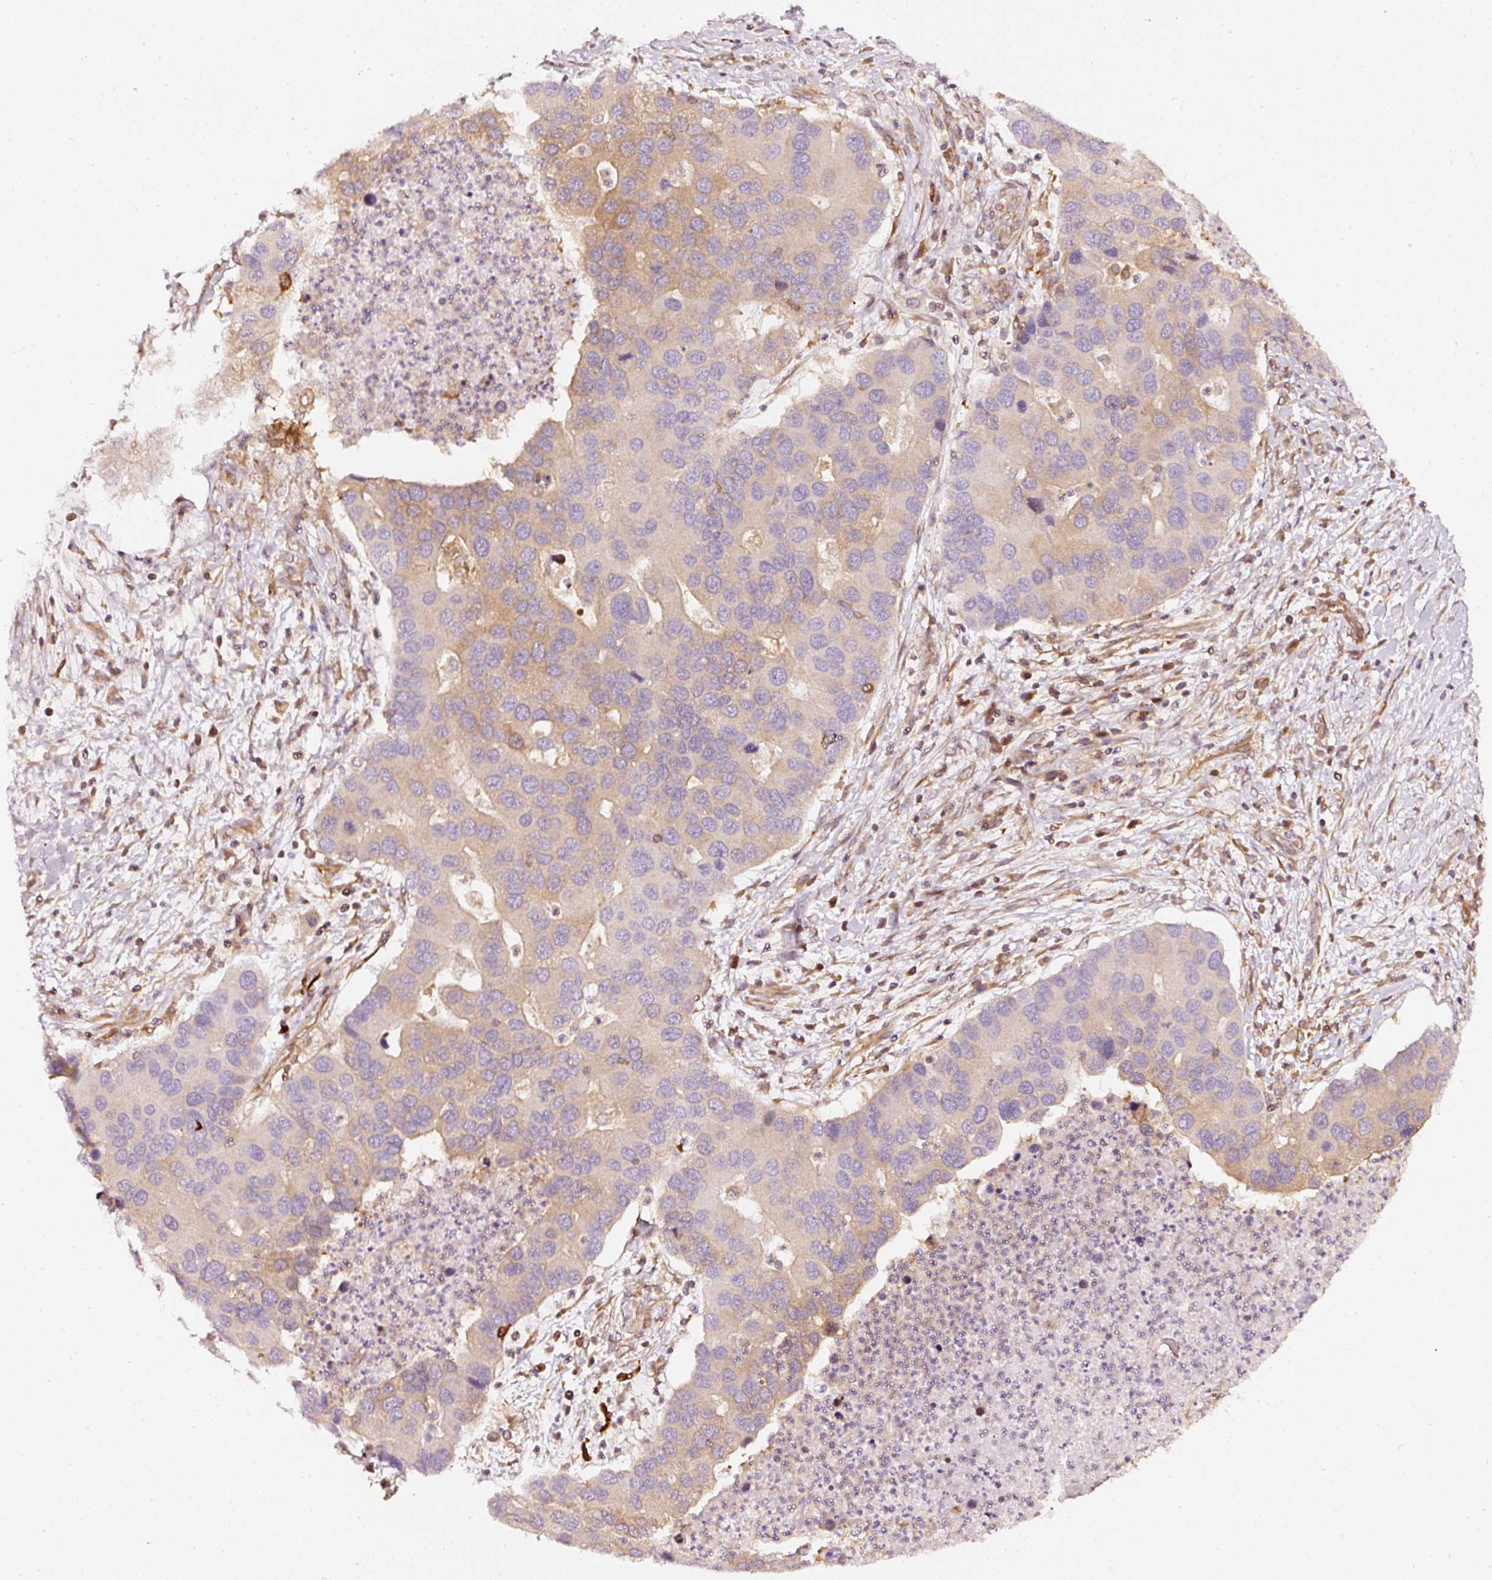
{"staining": {"intensity": "moderate", "quantity": "<25%", "location": "cytoplasmic/membranous"}, "tissue": "lung cancer", "cell_type": "Tumor cells", "image_type": "cancer", "snomed": [{"axis": "morphology", "description": "Aneuploidy"}, {"axis": "morphology", "description": "Adenocarcinoma, NOS"}, {"axis": "topography", "description": "Lymph node"}, {"axis": "topography", "description": "Lung"}], "caption": "Protein staining demonstrates moderate cytoplasmic/membranous expression in approximately <25% of tumor cells in lung cancer.", "gene": "ASMTL", "patient": {"sex": "female", "age": 74}}